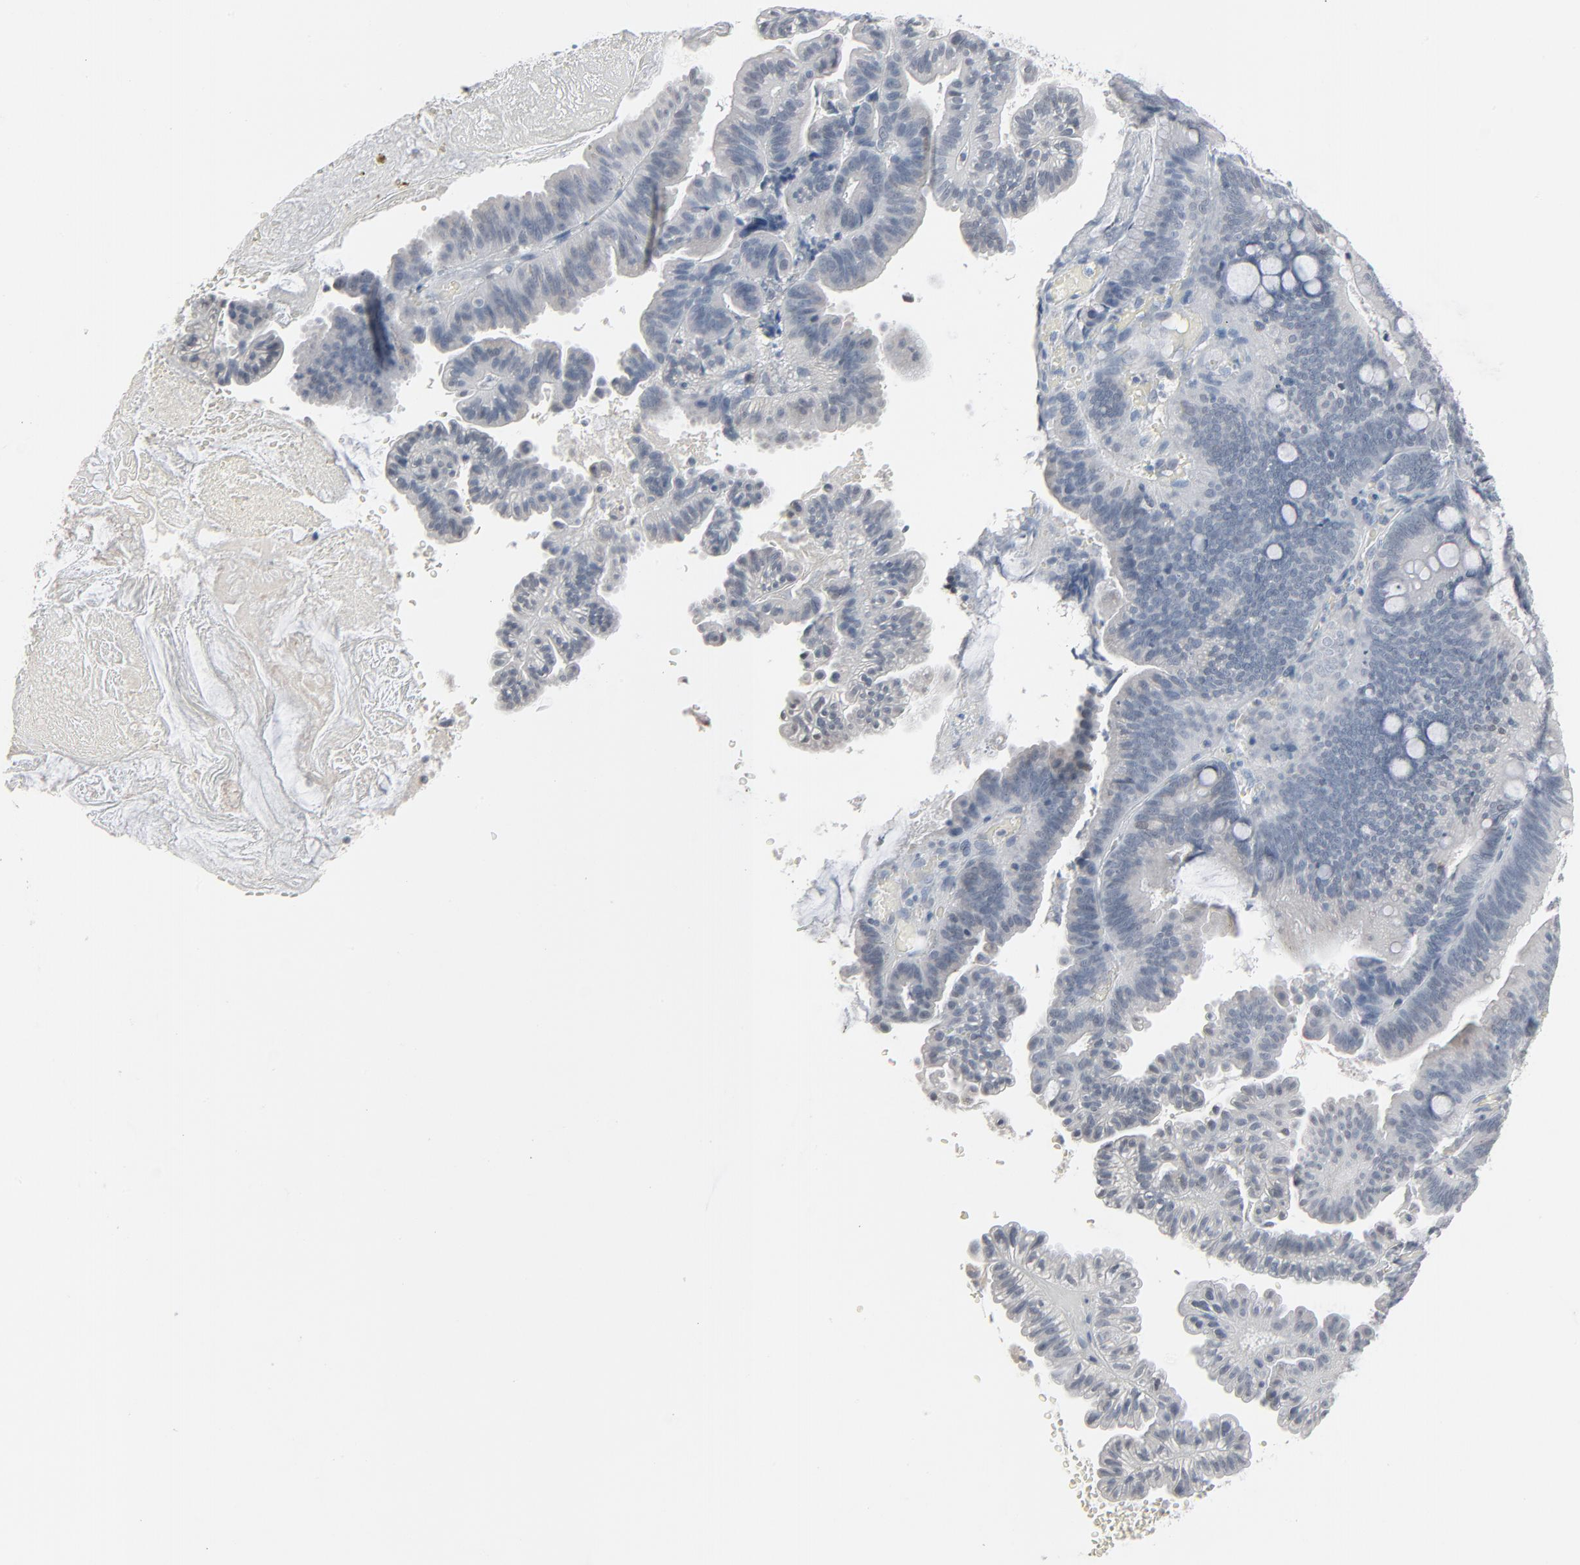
{"staining": {"intensity": "negative", "quantity": "none", "location": "none"}, "tissue": "pancreatic cancer", "cell_type": "Tumor cells", "image_type": "cancer", "snomed": [{"axis": "morphology", "description": "Adenocarcinoma, NOS"}, {"axis": "topography", "description": "Pancreas"}], "caption": "The photomicrograph exhibits no staining of tumor cells in pancreatic cancer.", "gene": "SAGE1", "patient": {"sex": "male", "age": 82}}